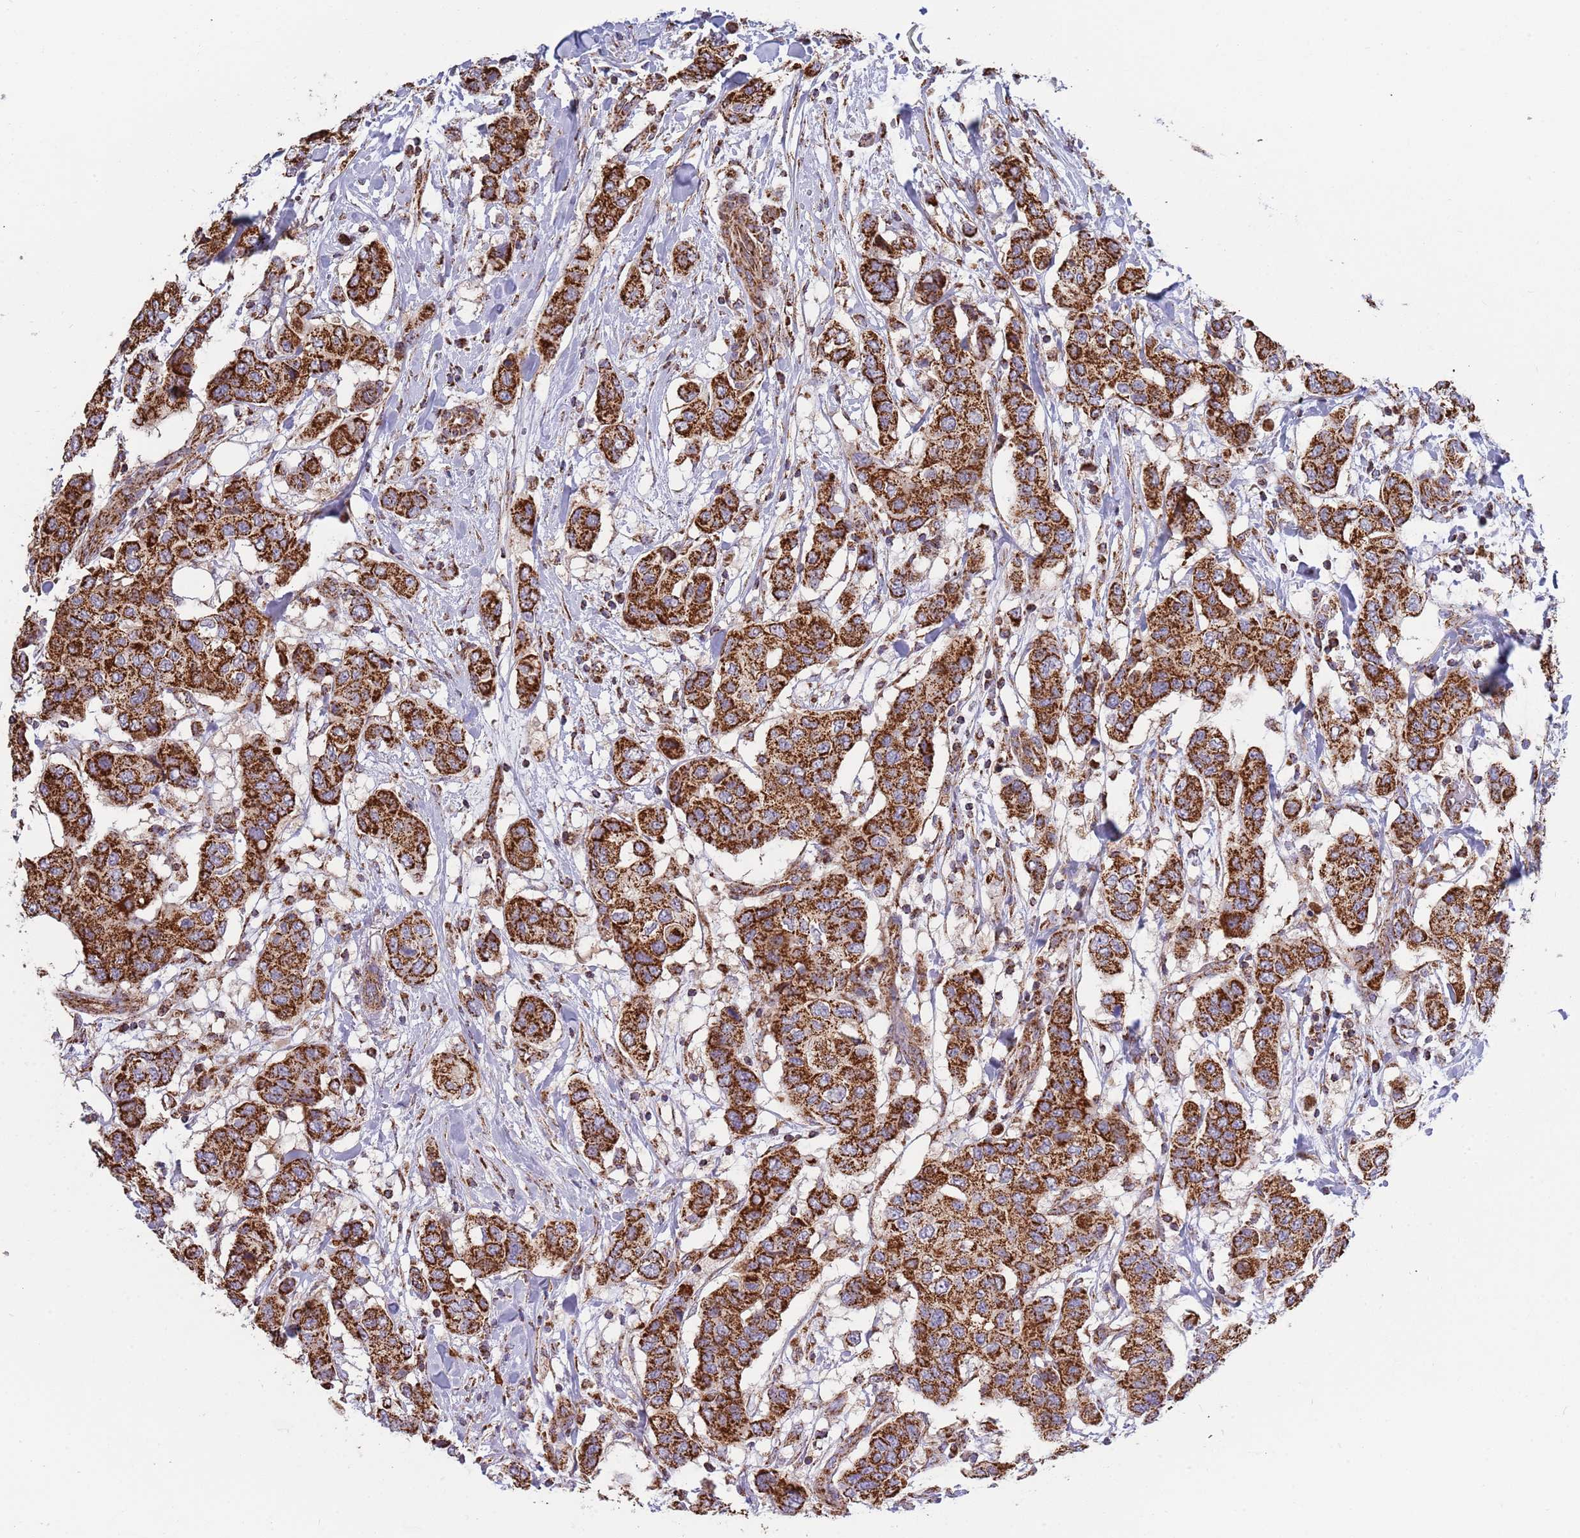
{"staining": {"intensity": "strong", "quantity": ">75%", "location": "cytoplasmic/membranous"}, "tissue": "breast cancer", "cell_type": "Tumor cells", "image_type": "cancer", "snomed": [{"axis": "morphology", "description": "Lobular carcinoma"}, {"axis": "topography", "description": "Breast"}], "caption": "Lobular carcinoma (breast) was stained to show a protein in brown. There is high levels of strong cytoplasmic/membranous expression in approximately >75% of tumor cells.", "gene": "VPS16", "patient": {"sex": "female", "age": 51}}